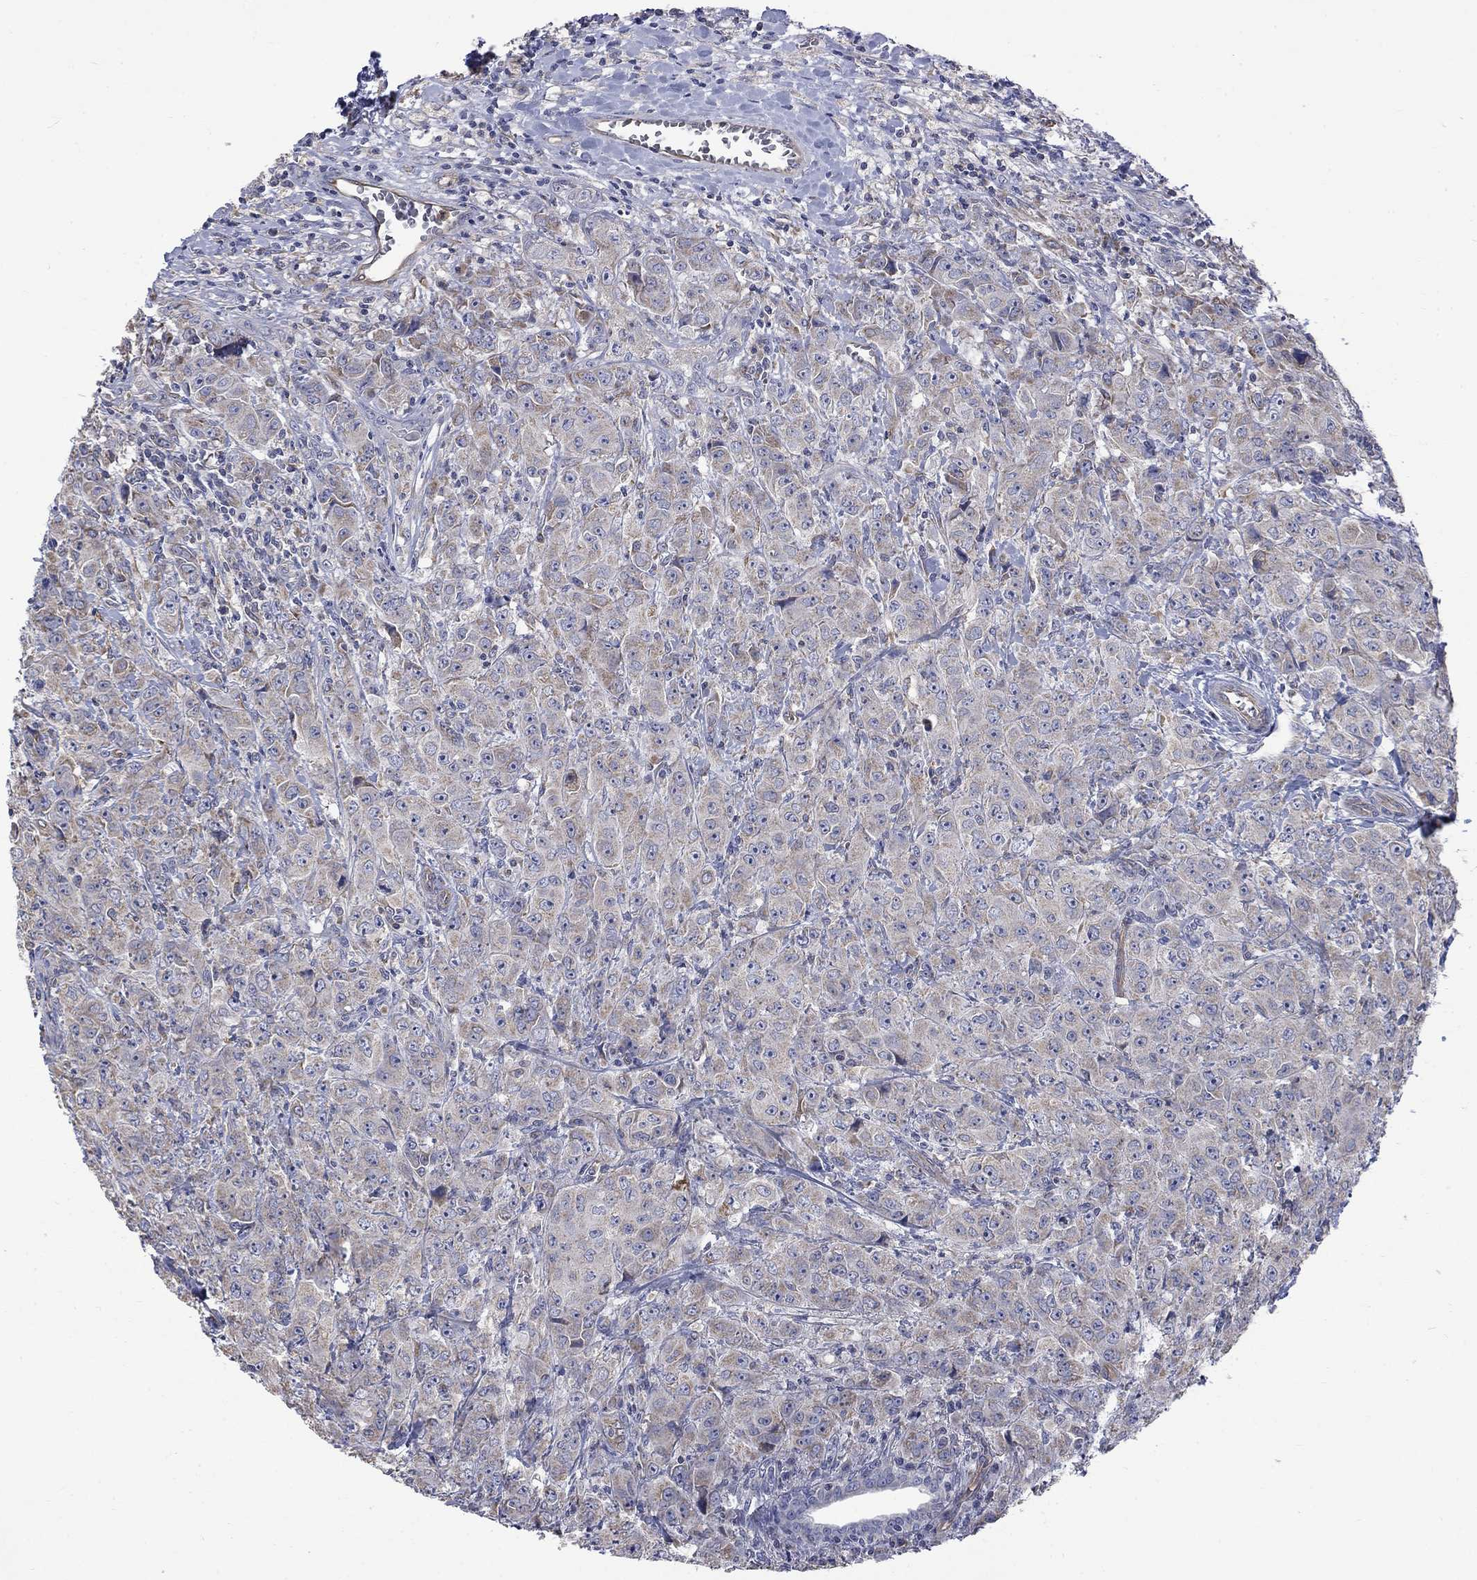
{"staining": {"intensity": "weak", "quantity": "<25%", "location": "cytoplasmic/membranous"}, "tissue": "breast cancer", "cell_type": "Tumor cells", "image_type": "cancer", "snomed": [{"axis": "morphology", "description": "Duct carcinoma"}, {"axis": "topography", "description": "Breast"}], "caption": "High power microscopy micrograph of an immunohistochemistry image of invasive ductal carcinoma (breast), revealing no significant expression in tumor cells.", "gene": "CAMKK2", "patient": {"sex": "female", "age": 43}}